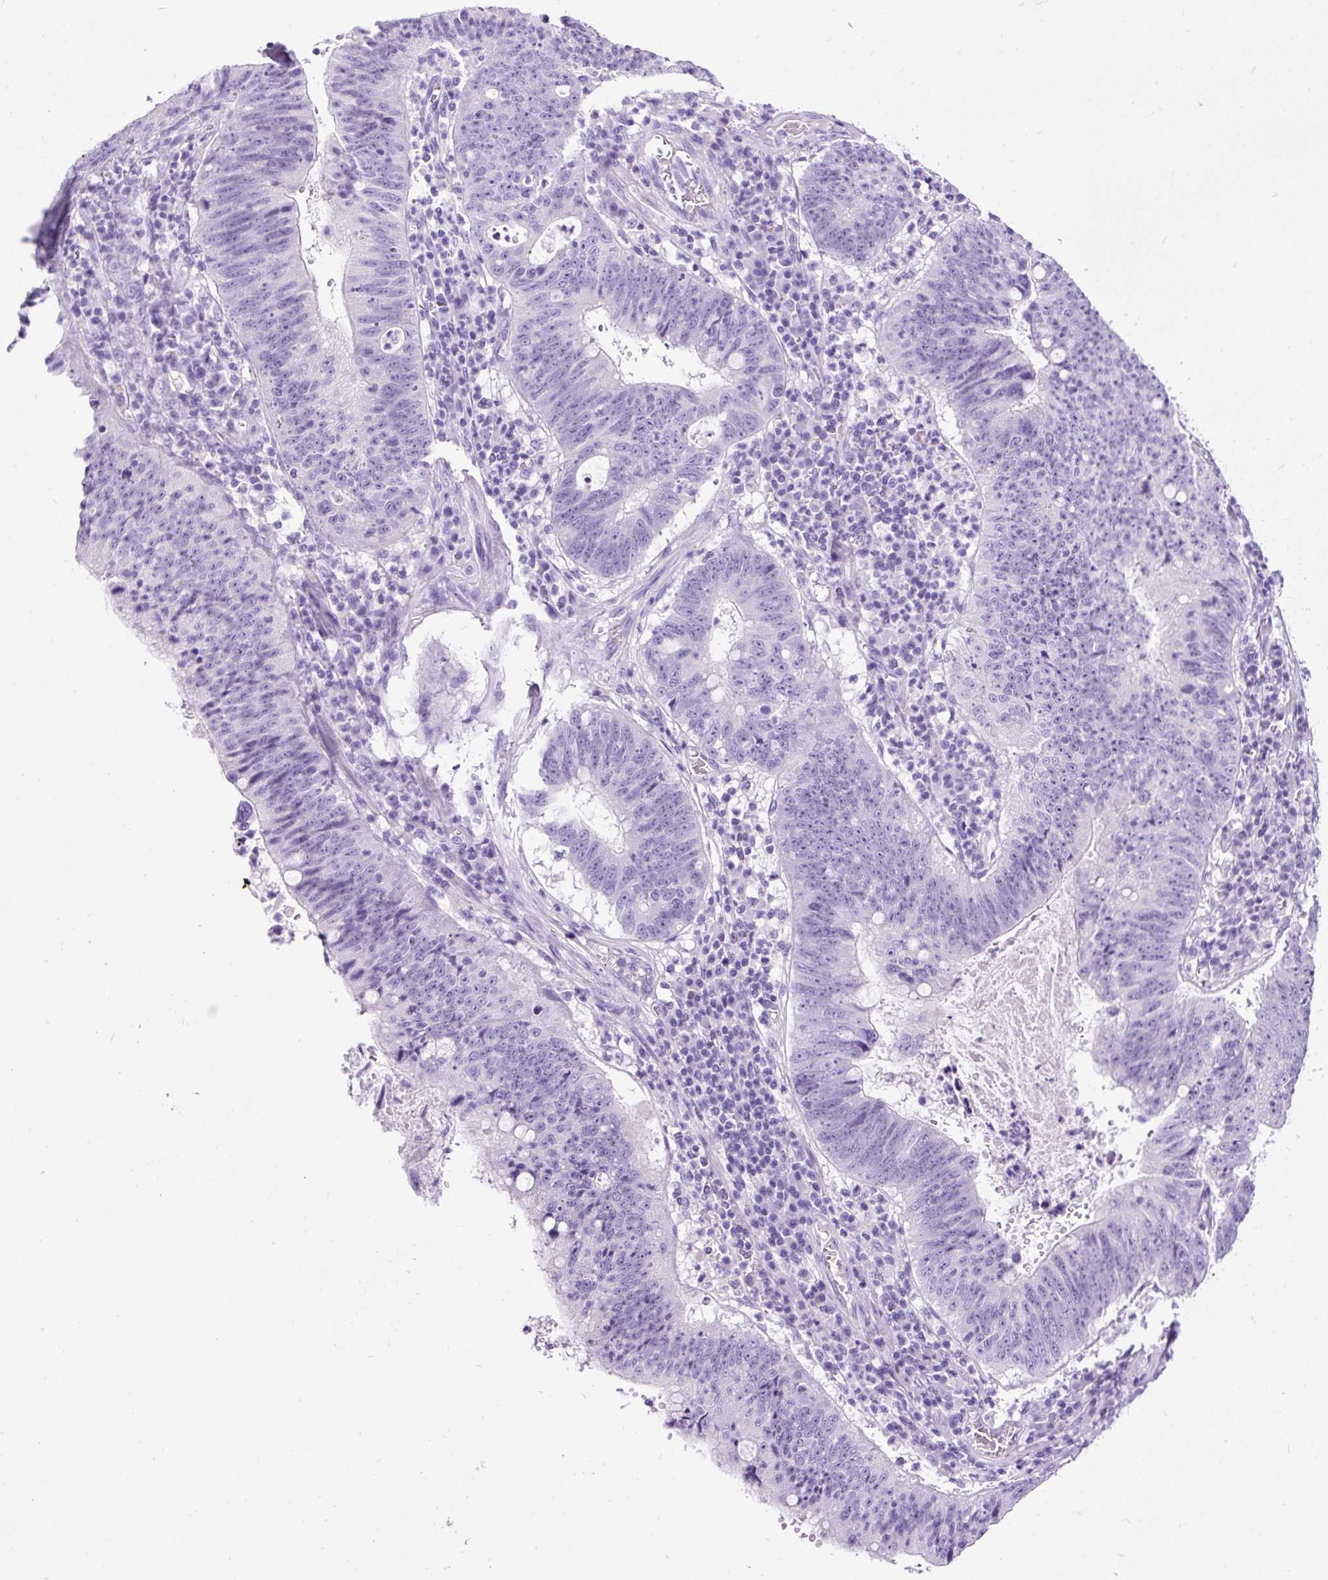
{"staining": {"intensity": "negative", "quantity": "none", "location": "none"}, "tissue": "stomach cancer", "cell_type": "Tumor cells", "image_type": "cancer", "snomed": [{"axis": "morphology", "description": "Adenocarcinoma, NOS"}, {"axis": "topography", "description": "Stomach"}], "caption": "There is no significant expression in tumor cells of stomach adenocarcinoma.", "gene": "PDIA2", "patient": {"sex": "male", "age": 59}}